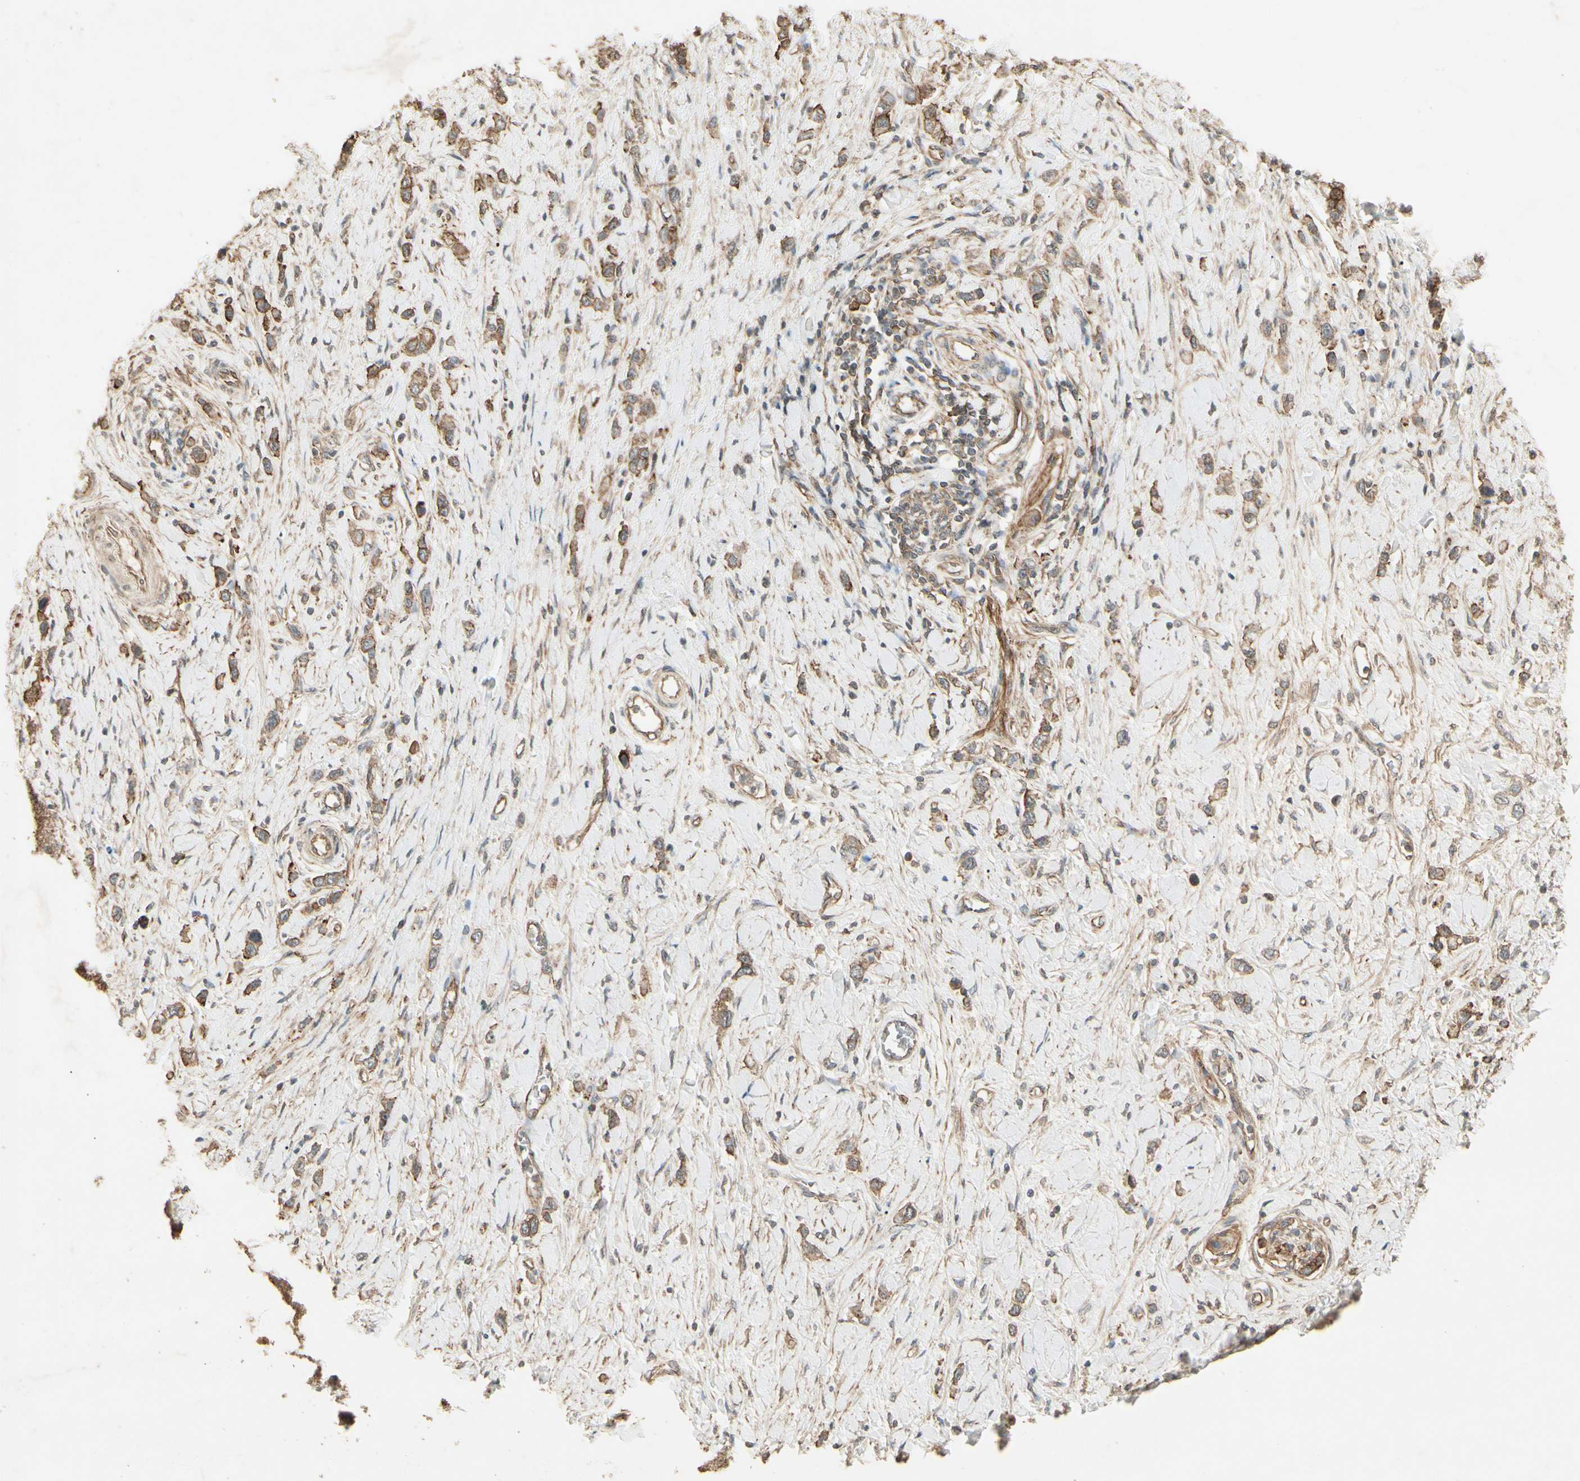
{"staining": {"intensity": "moderate", "quantity": ">75%", "location": "cytoplasmic/membranous"}, "tissue": "stomach cancer", "cell_type": "Tumor cells", "image_type": "cancer", "snomed": [{"axis": "morphology", "description": "Normal tissue, NOS"}, {"axis": "morphology", "description": "Adenocarcinoma, NOS"}, {"axis": "topography", "description": "Stomach, upper"}, {"axis": "topography", "description": "Stomach"}], "caption": "This photomicrograph displays immunohistochemistry staining of human stomach cancer (adenocarcinoma), with medium moderate cytoplasmic/membranous staining in about >75% of tumor cells.", "gene": "RNF180", "patient": {"sex": "female", "age": 65}}